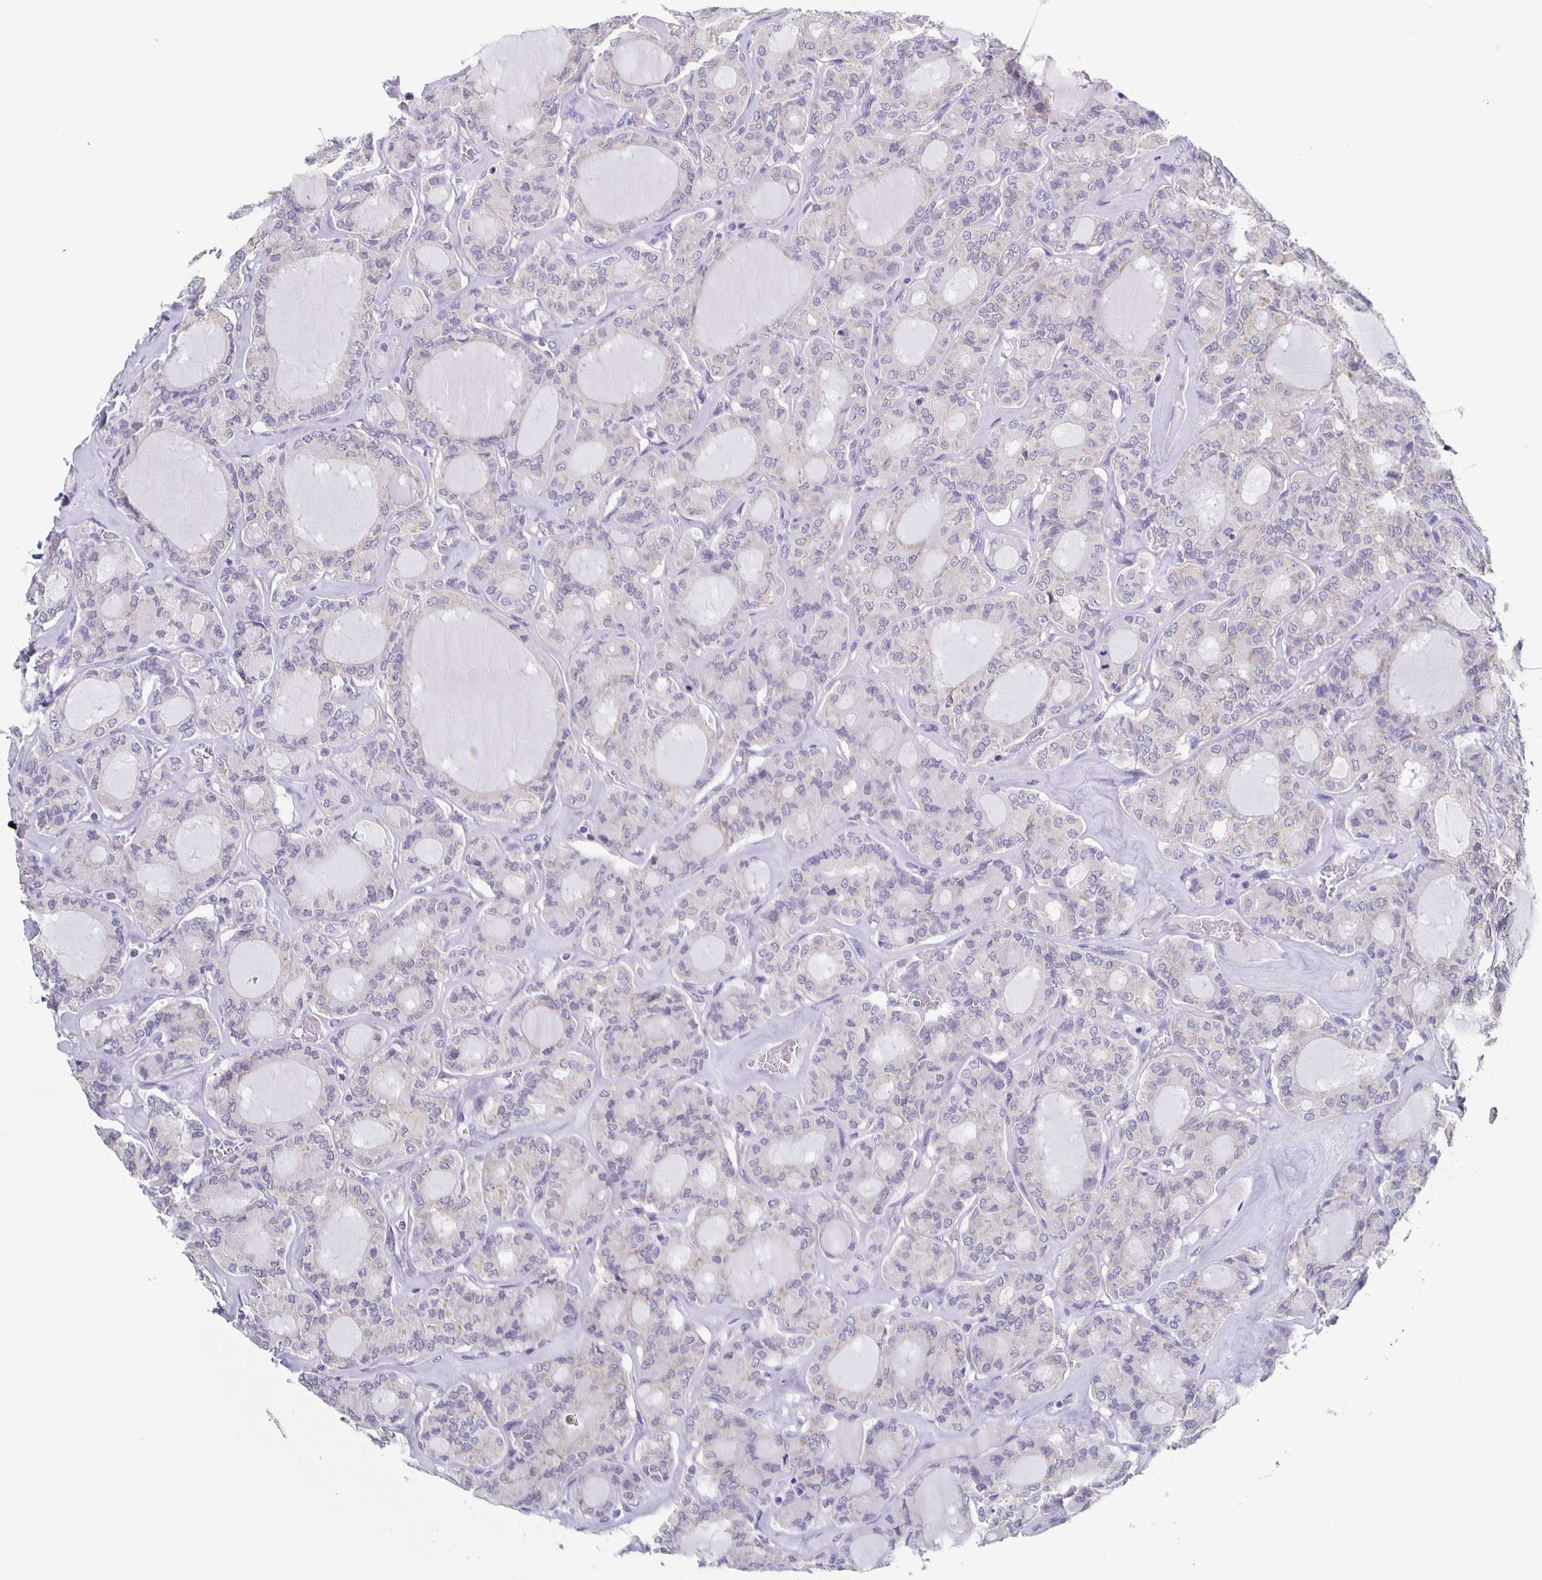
{"staining": {"intensity": "negative", "quantity": "none", "location": "none"}, "tissue": "thyroid cancer", "cell_type": "Tumor cells", "image_type": "cancer", "snomed": [{"axis": "morphology", "description": "Papillary adenocarcinoma, NOS"}, {"axis": "topography", "description": "Thyroid gland"}], "caption": "Immunohistochemical staining of human thyroid papillary adenocarcinoma reveals no significant staining in tumor cells. (DAB (3,3'-diaminobenzidine) immunohistochemistry (IHC) with hematoxylin counter stain).", "gene": "CCDC17", "patient": {"sex": "male", "age": 87}}